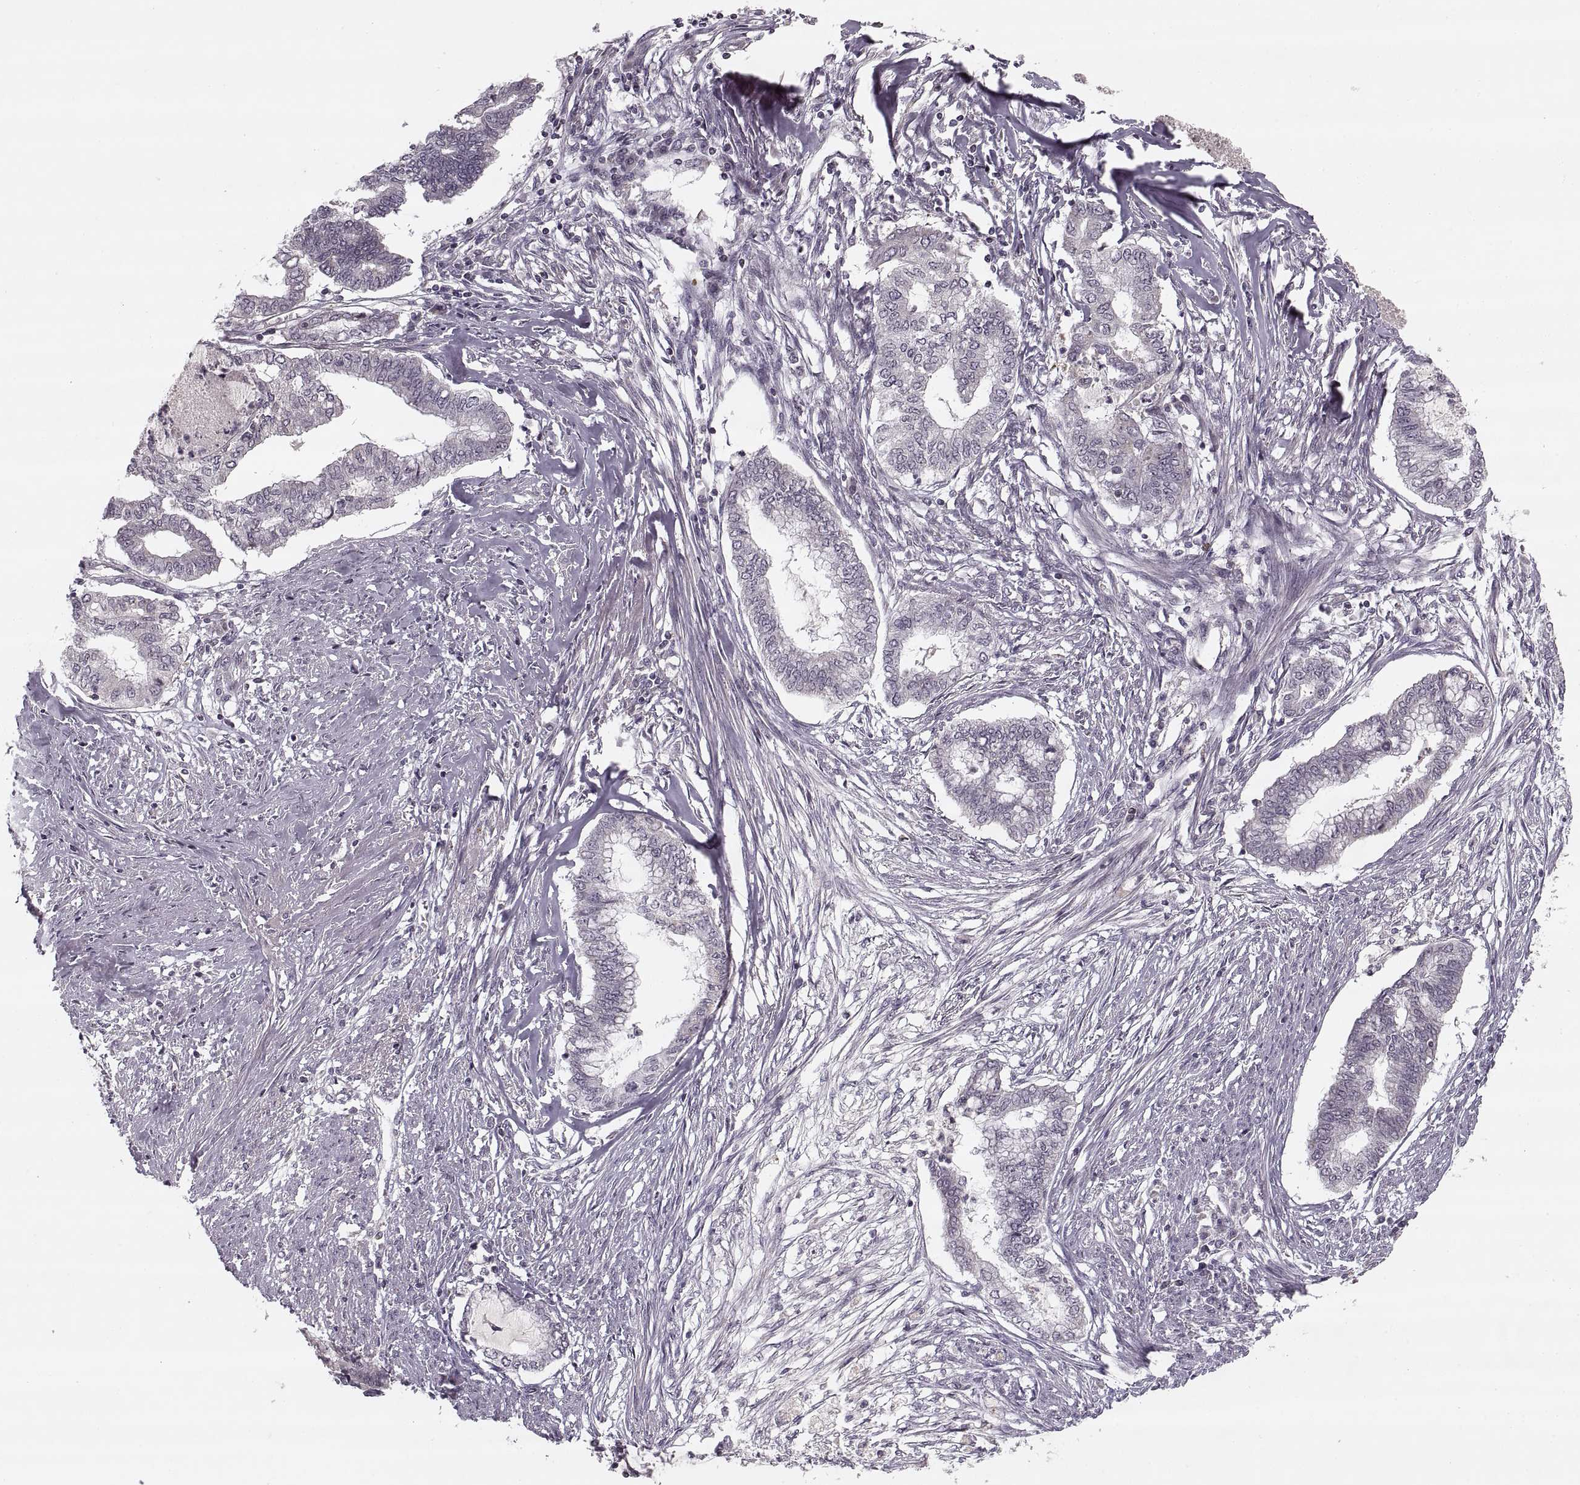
{"staining": {"intensity": "negative", "quantity": "none", "location": "none"}, "tissue": "endometrial cancer", "cell_type": "Tumor cells", "image_type": "cancer", "snomed": [{"axis": "morphology", "description": "Adenocarcinoma, NOS"}, {"axis": "topography", "description": "Endometrium"}], "caption": "The IHC image has no significant positivity in tumor cells of adenocarcinoma (endometrial) tissue.", "gene": "ASIC3", "patient": {"sex": "female", "age": 79}}